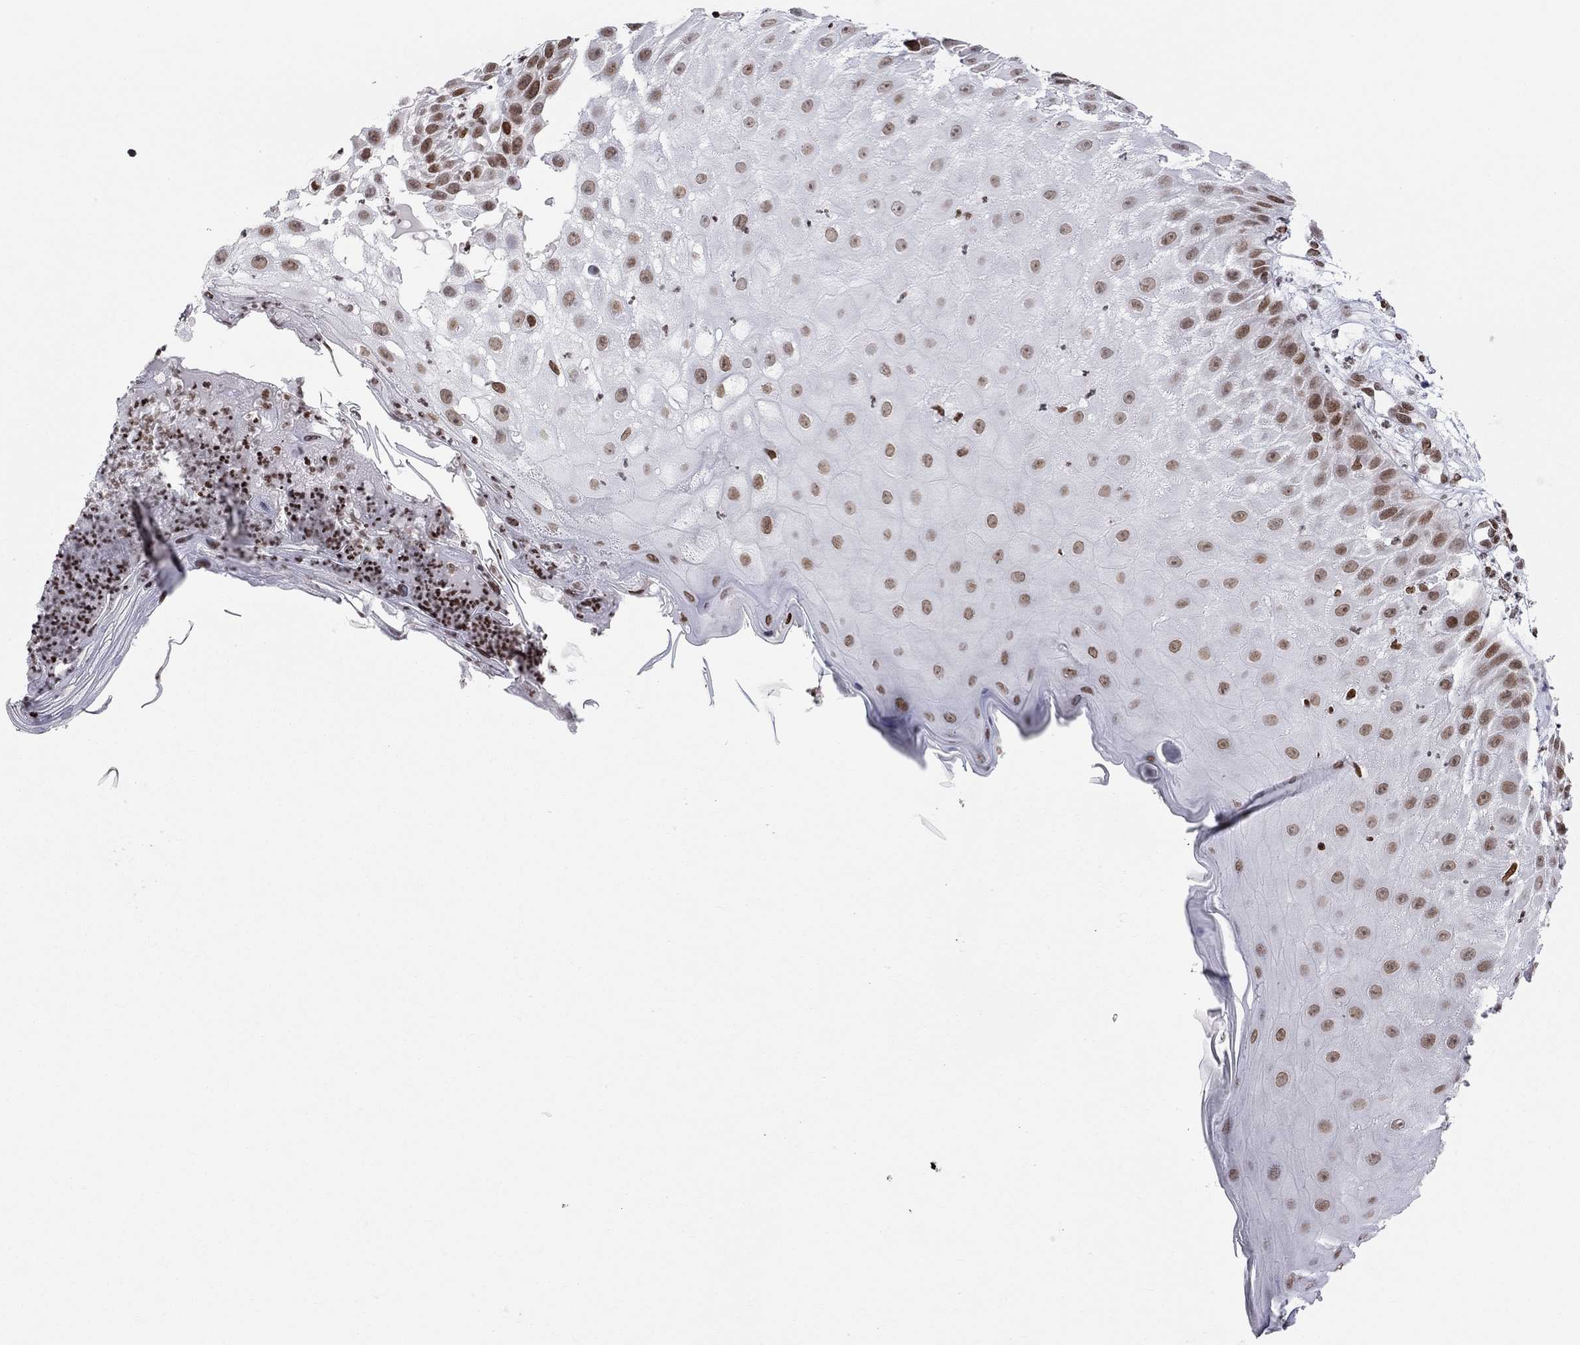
{"staining": {"intensity": "weak", "quantity": ">75%", "location": "nuclear"}, "tissue": "skin cancer", "cell_type": "Tumor cells", "image_type": "cancer", "snomed": [{"axis": "morphology", "description": "Normal tissue, NOS"}, {"axis": "morphology", "description": "Squamous cell carcinoma, NOS"}, {"axis": "topography", "description": "Skin"}], "caption": "Protein staining of skin cancer tissue reveals weak nuclear positivity in about >75% of tumor cells.", "gene": "H2AX", "patient": {"sex": "male", "age": 79}}